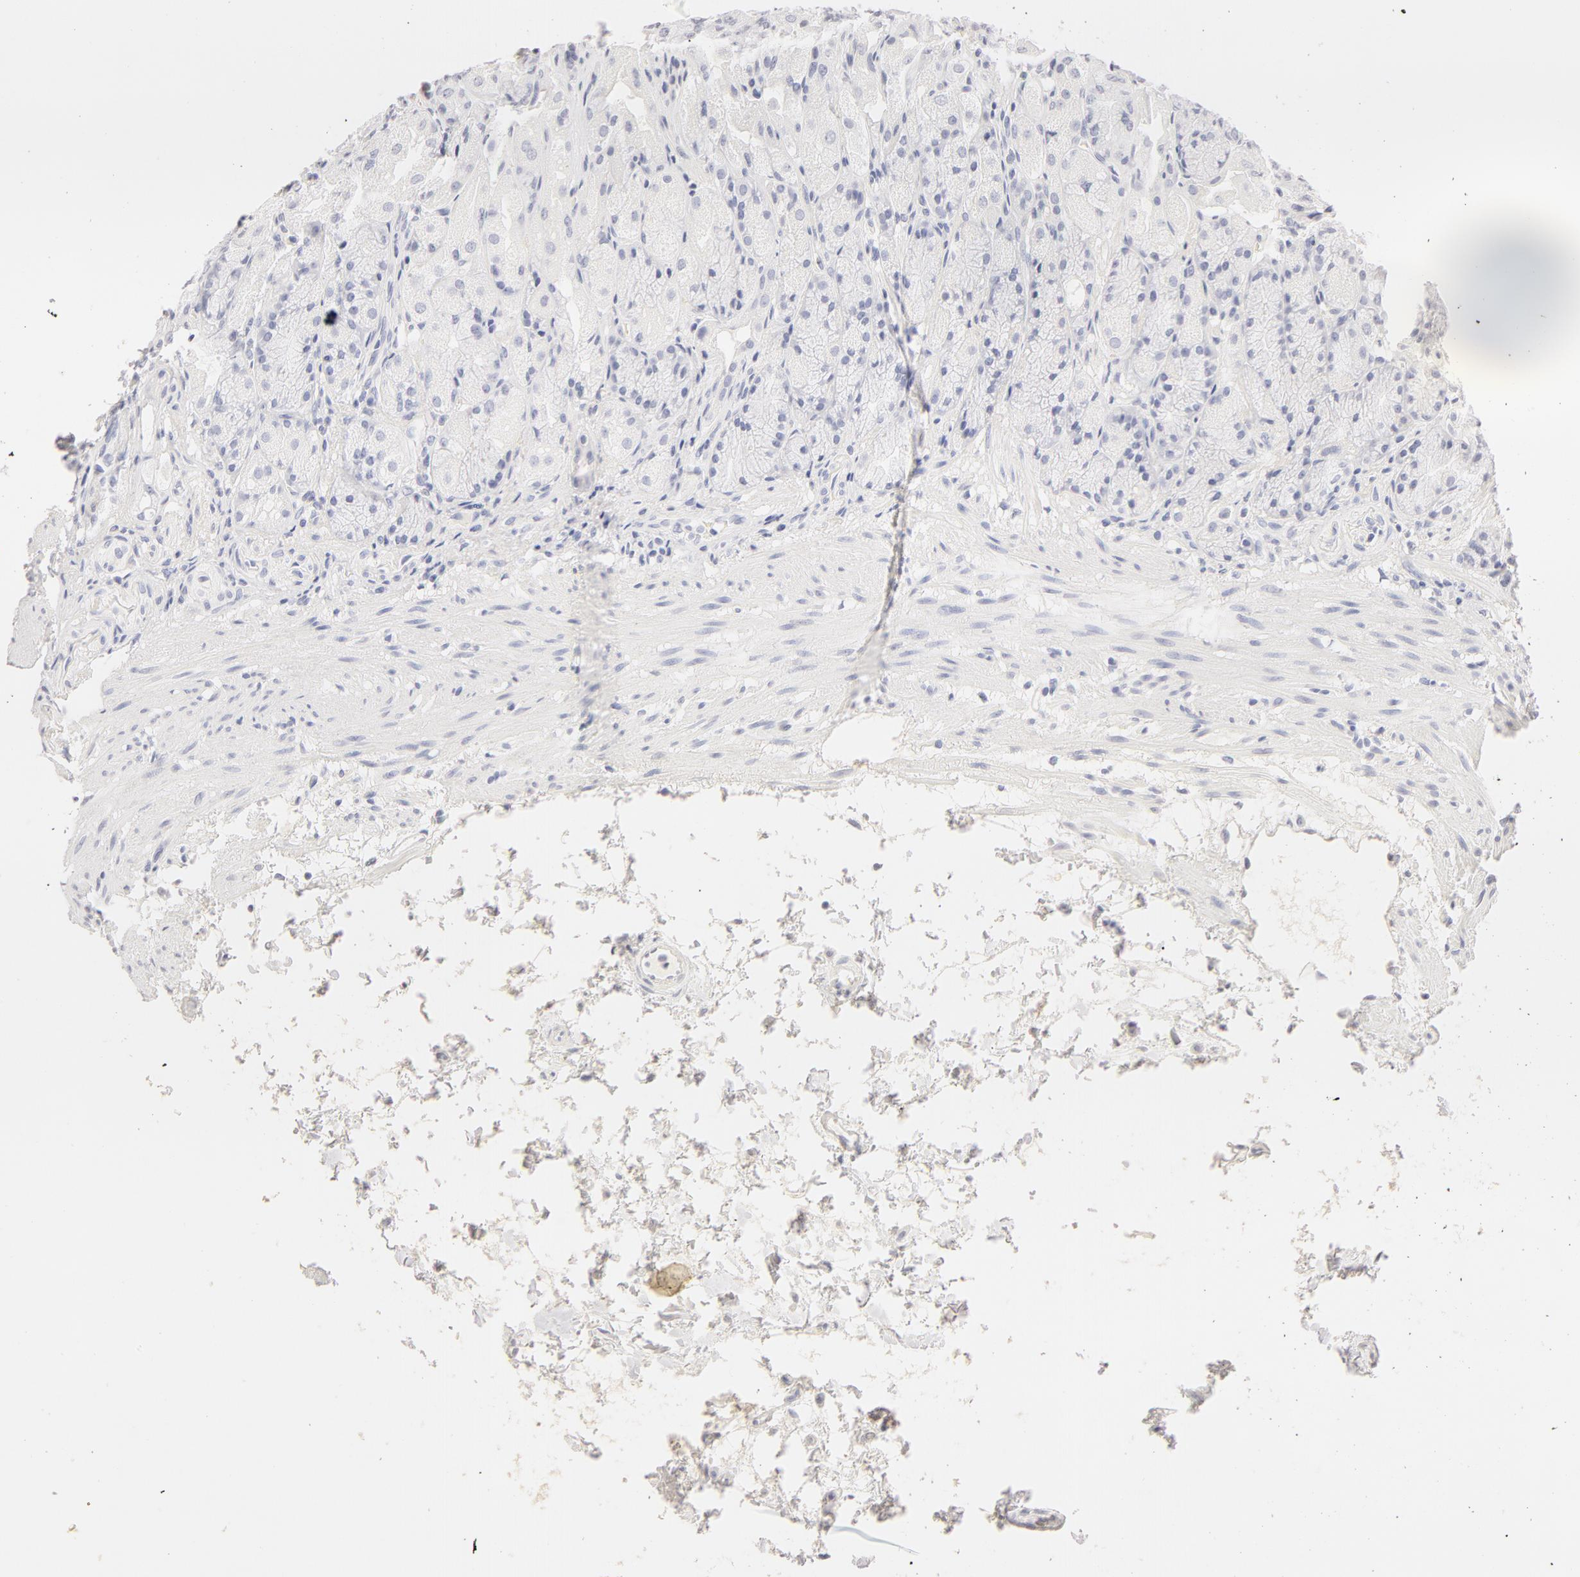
{"staining": {"intensity": "negative", "quantity": "none", "location": "none"}, "tissue": "stomach", "cell_type": "Glandular cells", "image_type": "normal", "snomed": [{"axis": "morphology", "description": "Normal tissue, NOS"}, {"axis": "topography", "description": "Stomach, upper"}], "caption": "Stomach was stained to show a protein in brown. There is no significant positivity in glandular cells. (Brightfield microscopy of DAB (3,3'-diaminobenzidine) immunohistochemistry at high magnification).", "gene": "LGALS7B", "patient": {"sex": "female", "age": 75}}